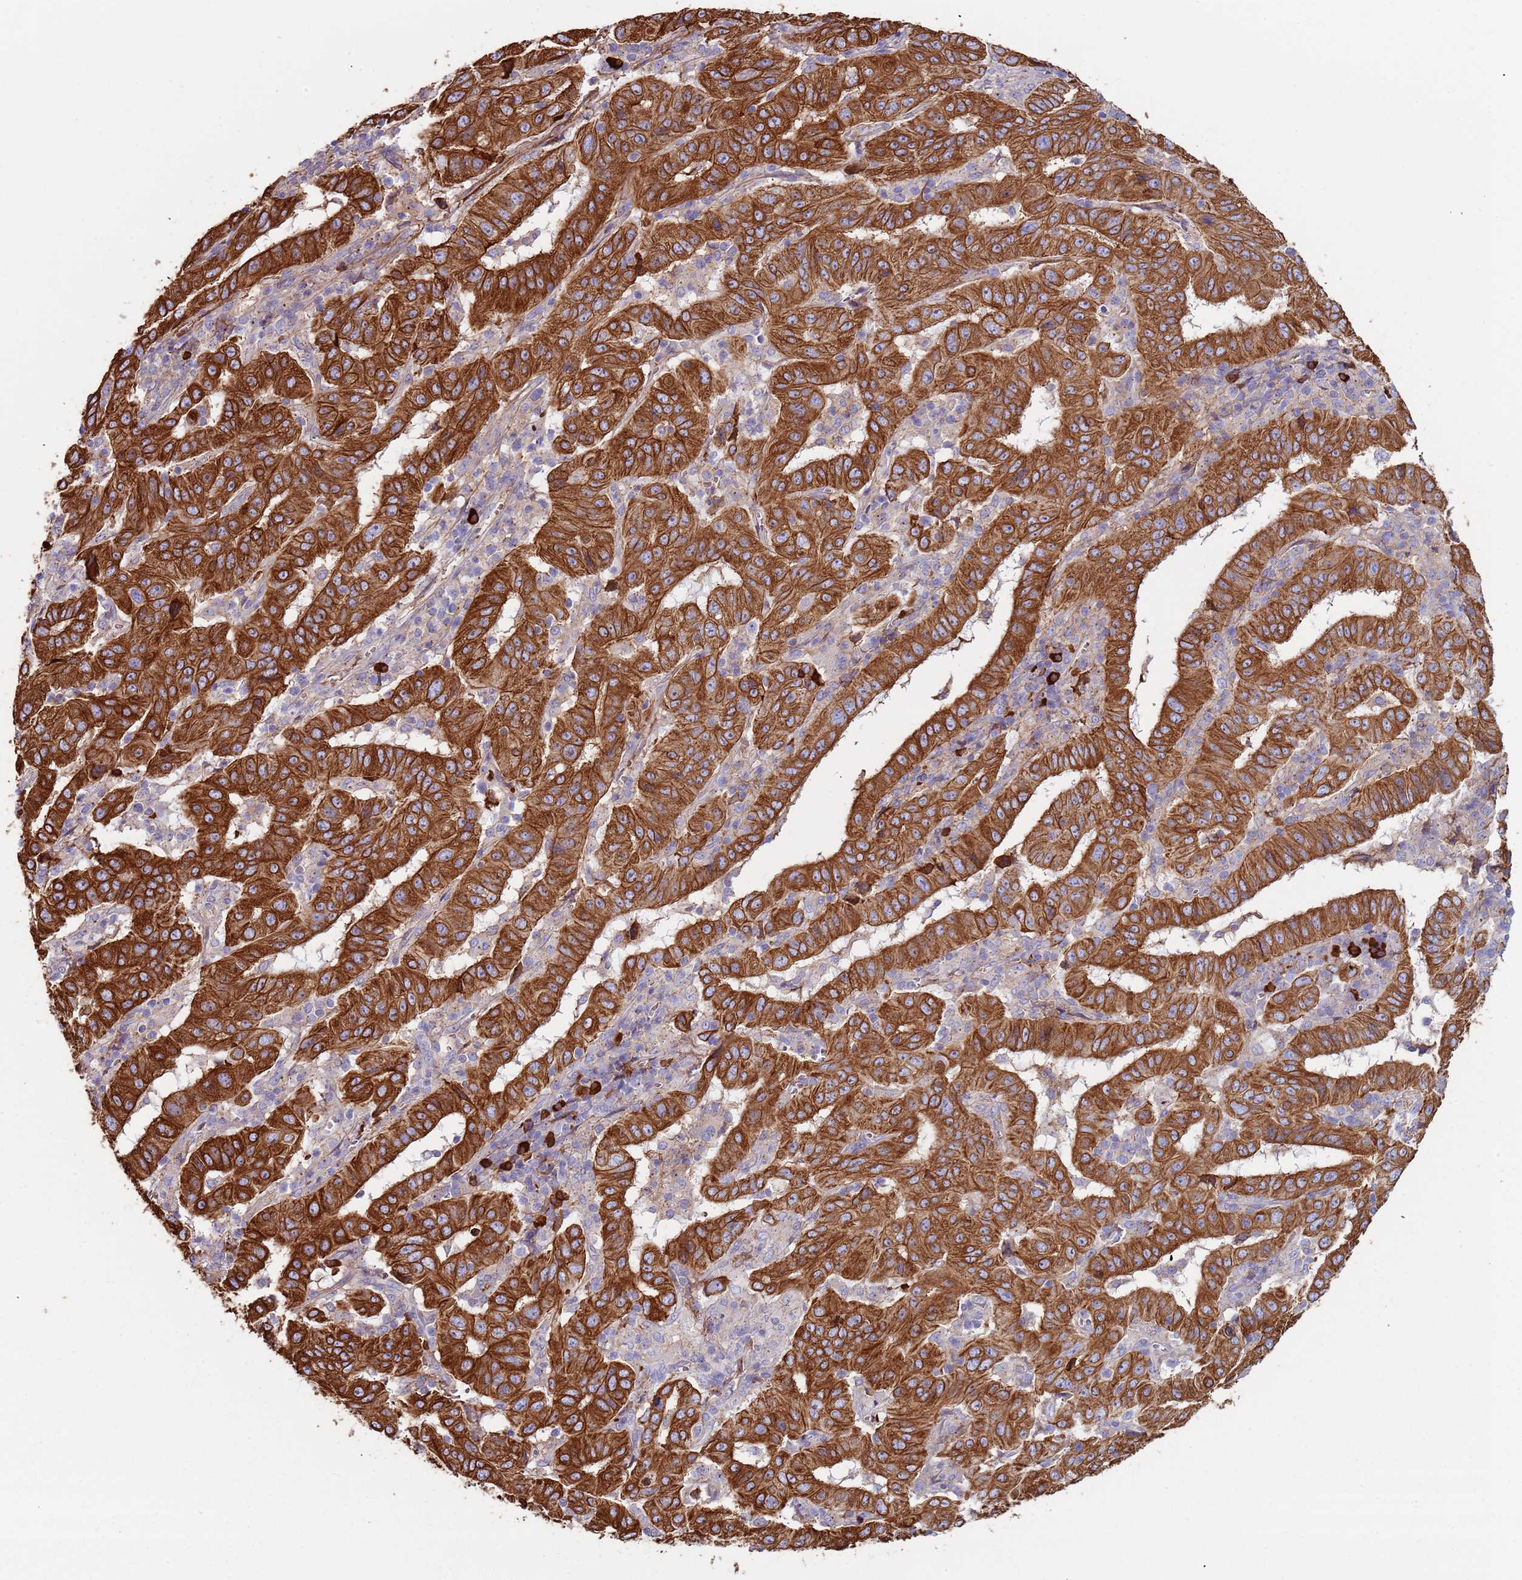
{"staining": {"intensity": "strong", "quantity": ">75%", "location": "cytoplasmic/membranous"}, "tissue": "pancreatic cancer", "cell_type": "Tumor cells", "image_type": "cancer", "snomed": [{"axis": "morphology", "description": "Adenocarcinoma, NOS"}, {"axis": "topography", "description": "Pancreas"}], "caption": "Immunohistochemical staining of adenocarcinoma (pancreatic) displays high levels of strong cytoplasmic/membranous protein expression in approximately >75% of tumor cells.", "gene": "CYSLTR2", "patient": {"sex": "male", "age": 63}}